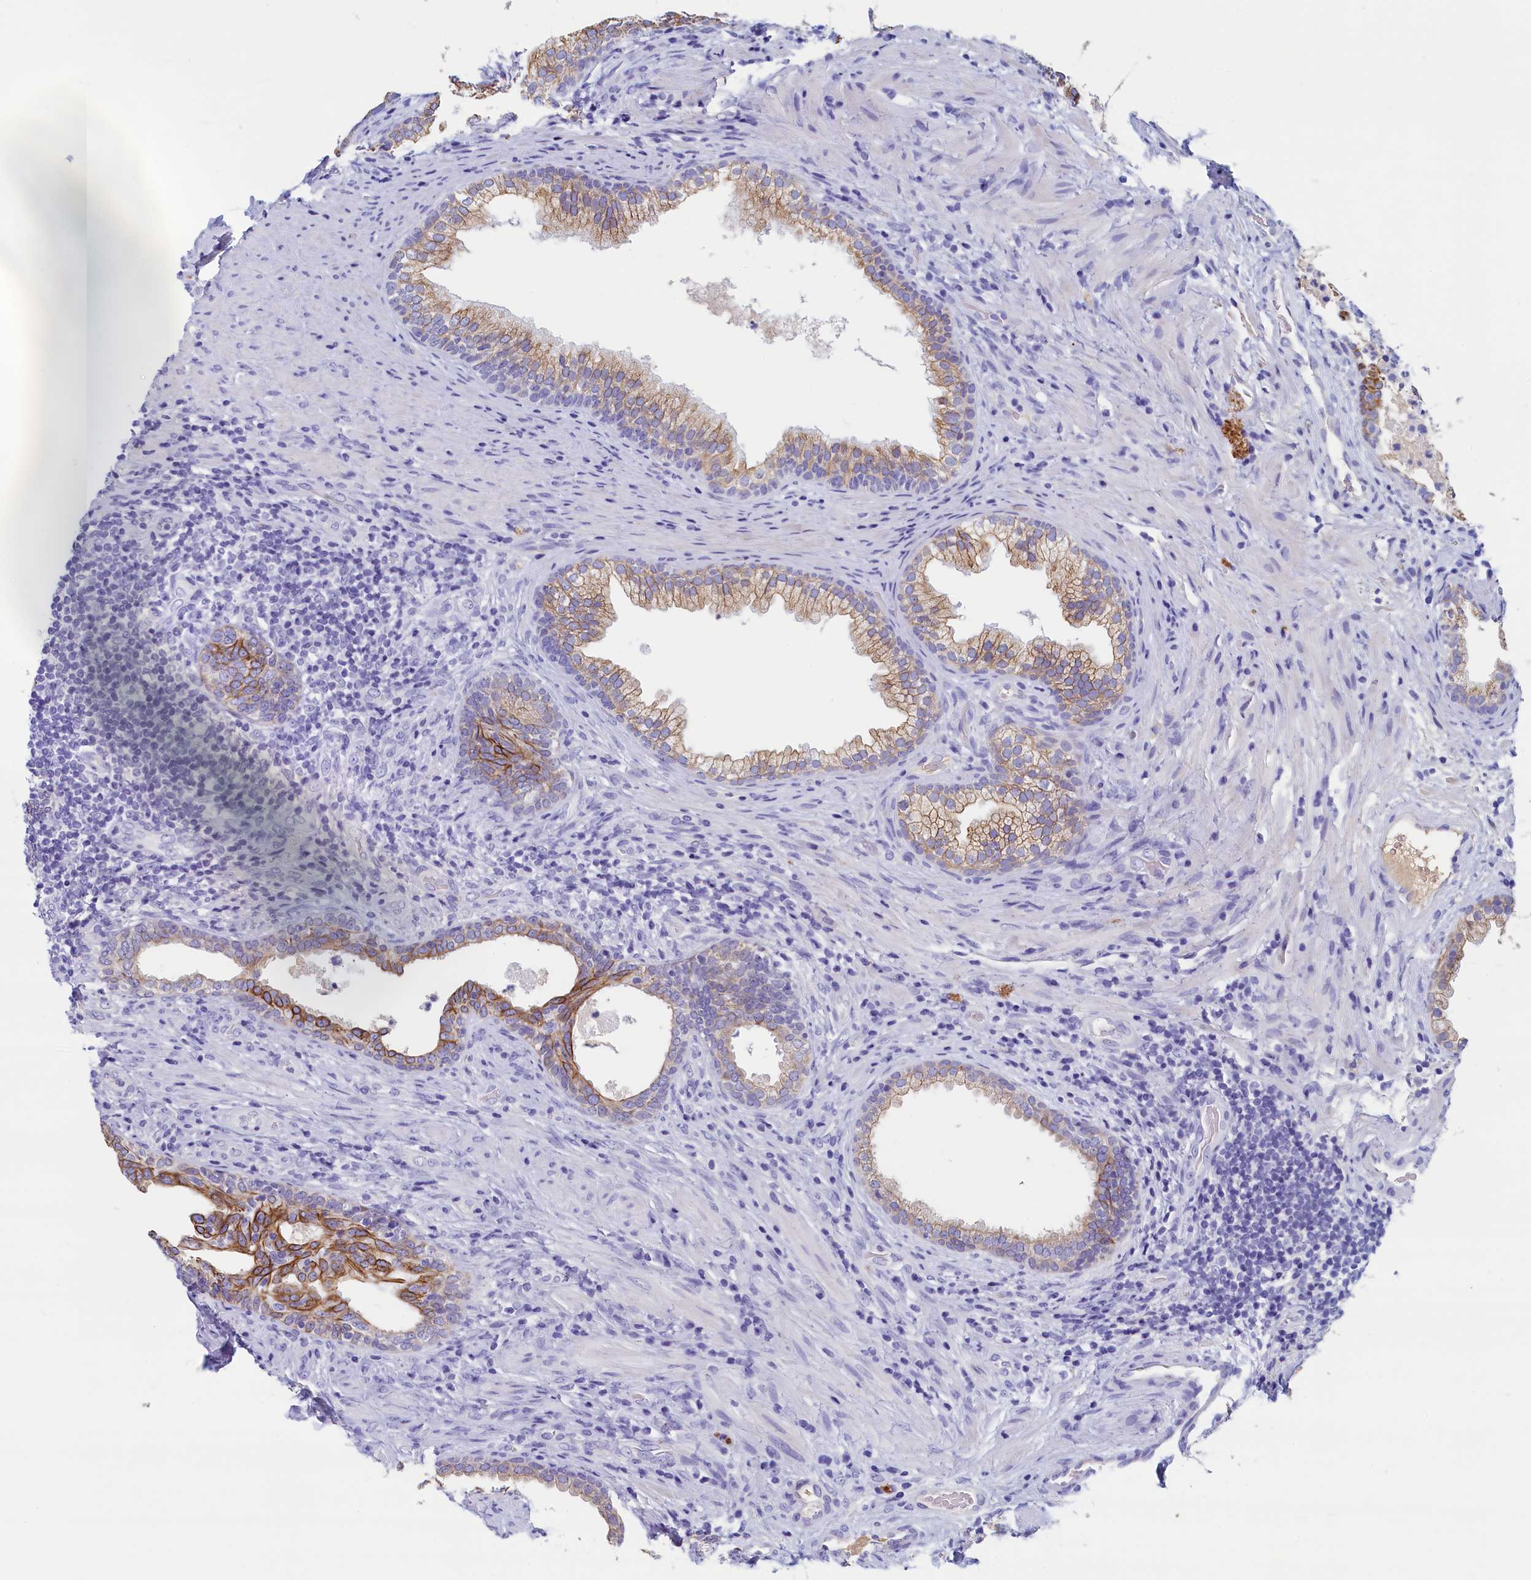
{"staining": {"intensity": "moderate", "quantity": "25%-75%", "location": "cytoplasmic/membranous"}, "tissue": "prostate", "cell_type": "Glandular cells", "image_type": "normal", "snomed": [{"axis": "morphology", "description": "Normal tissue, NOS"}, {"axis": "topography", "description": "Prostate"}], "caption": "High-power microscopy captured an IHC photomicrograph of normal prostate, revealing moderate cytoplasmic/membranous positivity in approximately 25%-75% of glandular cells.", "gene": "GUCA1C", "patient": {"sex": "male", "age": 76}}